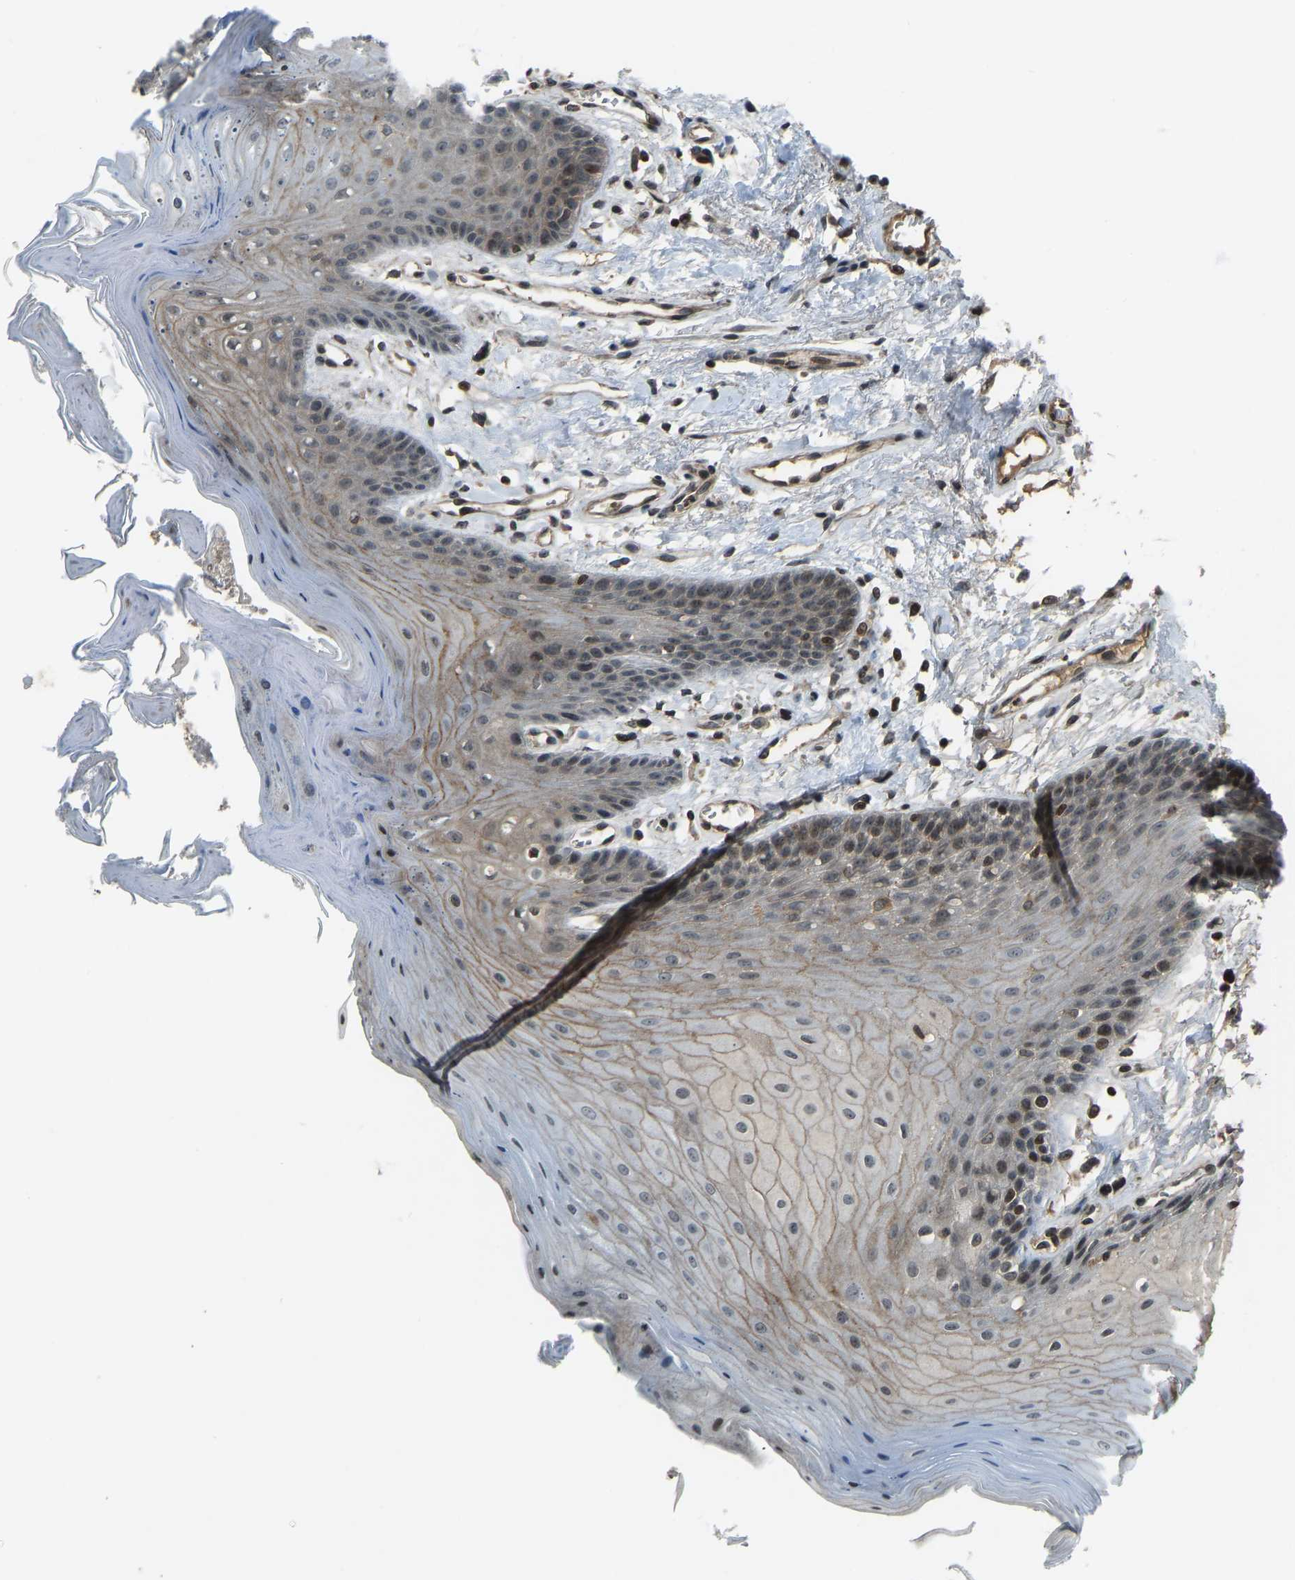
{"staining": {"intensity": "moderate", "quantity": "25%-75%", "location": "cytoplasmic/membranous,nuclear"}, "tissue": "oral mucosa", "cell_type": "Squamous epithelial cells", "image_type": "normal", "snomed": [{"axis": "morphology", "description": "Normal tissue, NOS"}, {"axis": "morphology", "description": "Squamous cell carcinoma, NOS"}, {"axis": "topography", "description": "Oral tissue"}, {"axis": "topography", "description": "Head-Neck"}], "caption": "An image showing moderate cytoplasmic/membranous,nuclear expression in about 25%-75% of squamous epithelial cells in benign oral mucosa, as visualized by brown immunohistochemical staining.", "gene": "SVOPL", "patient": {"sex": "male", "age": 71}}